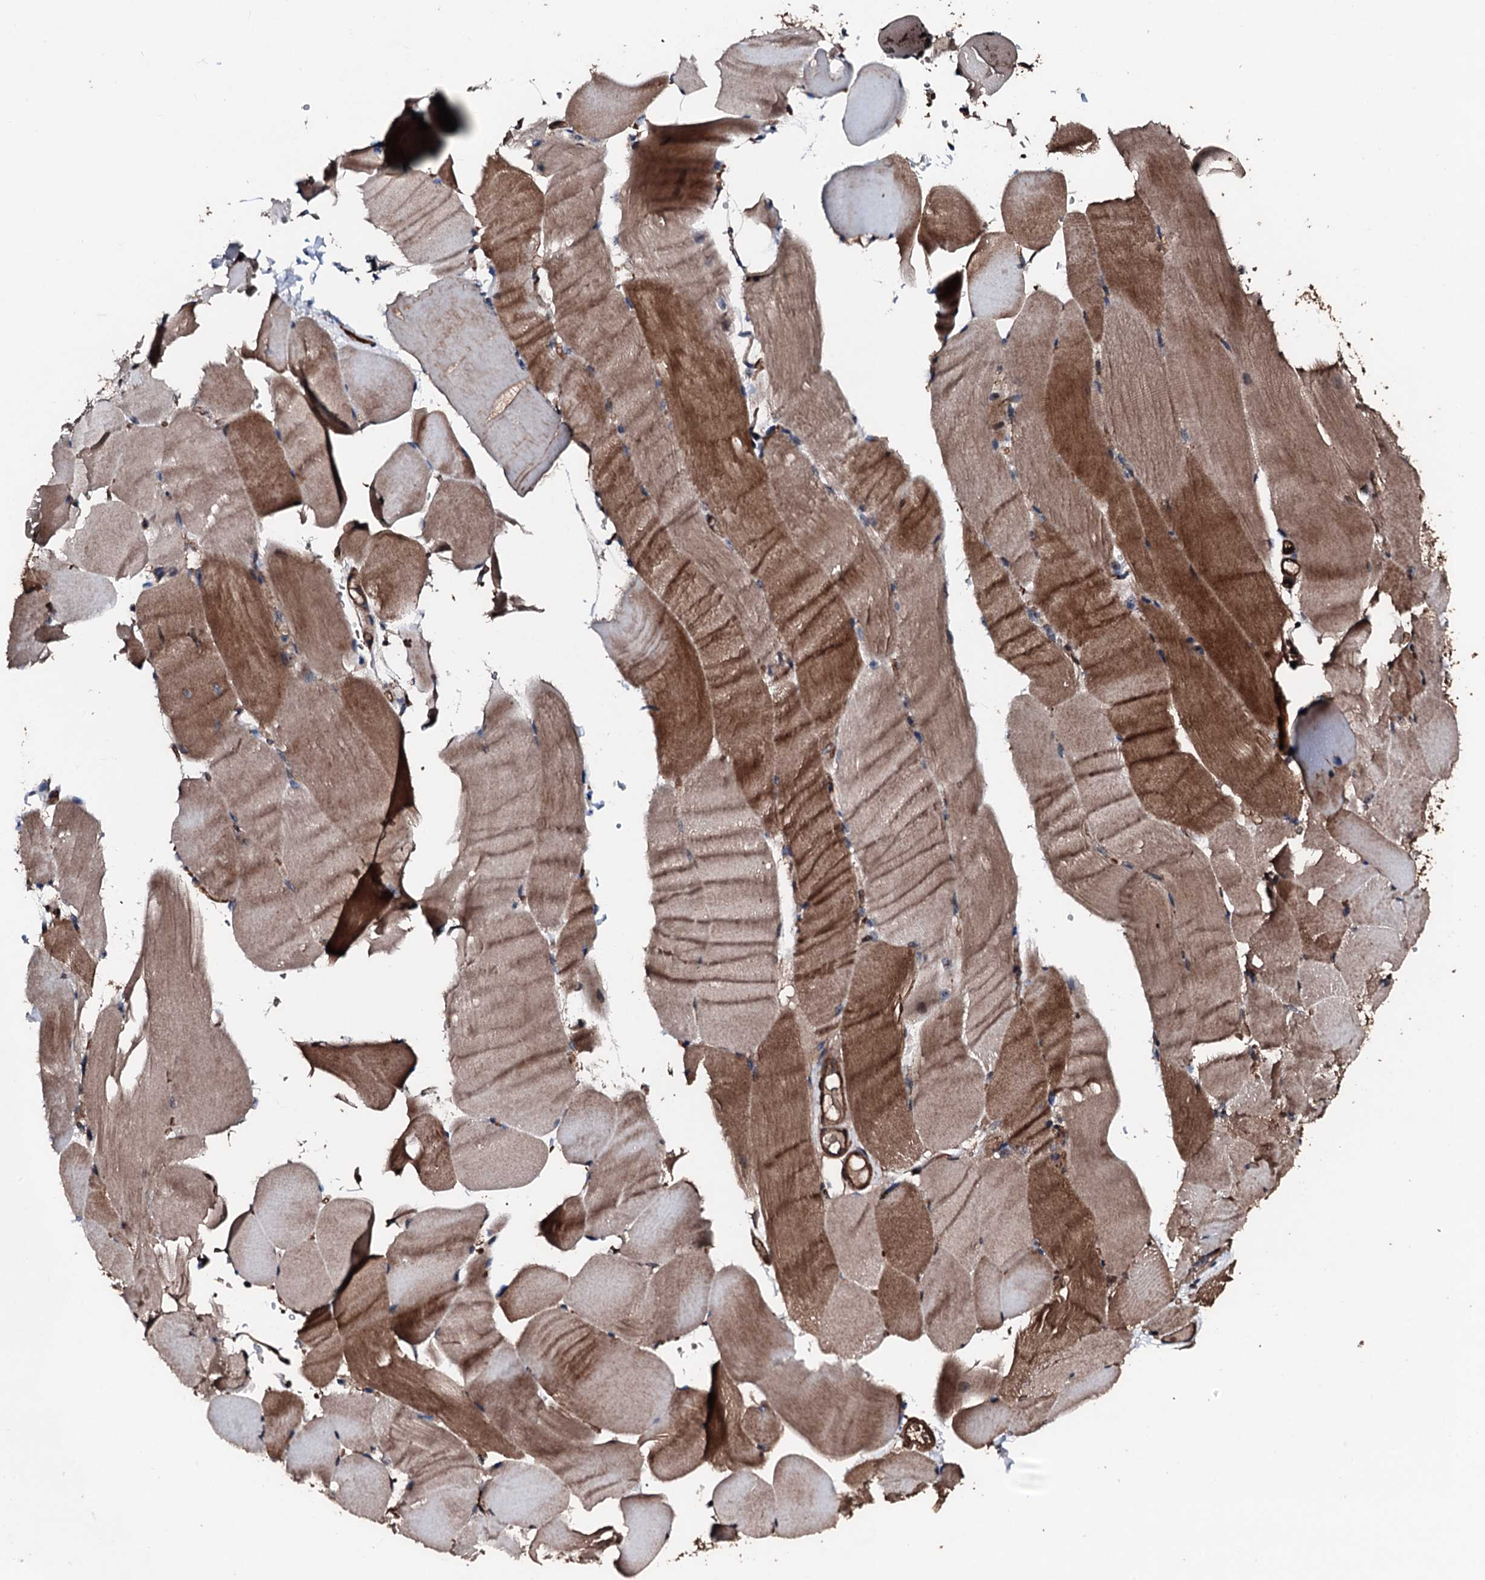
{"staining": {"intensity": "moderate", "quantity": ">75%", "location": "cytoplasmic/membranous"}, "tissue": "skeletal muscle", "cell_type": "Myocytes", "image_type": "normal", "snomed": [{"axis": "morphology", "description": "Normal tissue, NOS"}, {"axis": "topography", "description": "Skeletal muscle"}, {"axis": "topography", "description": "Parathyroid gland"}], "caption": "A high-resolution image shows immunohistochemistry (IHC) staining of unremarkable skeletal muscle, which reveals moderate cytoplasmic/membranous expression in about >75% of myocytes.", "gene": "KIF18A", "patient": {"sex": "female", "age": 37}}